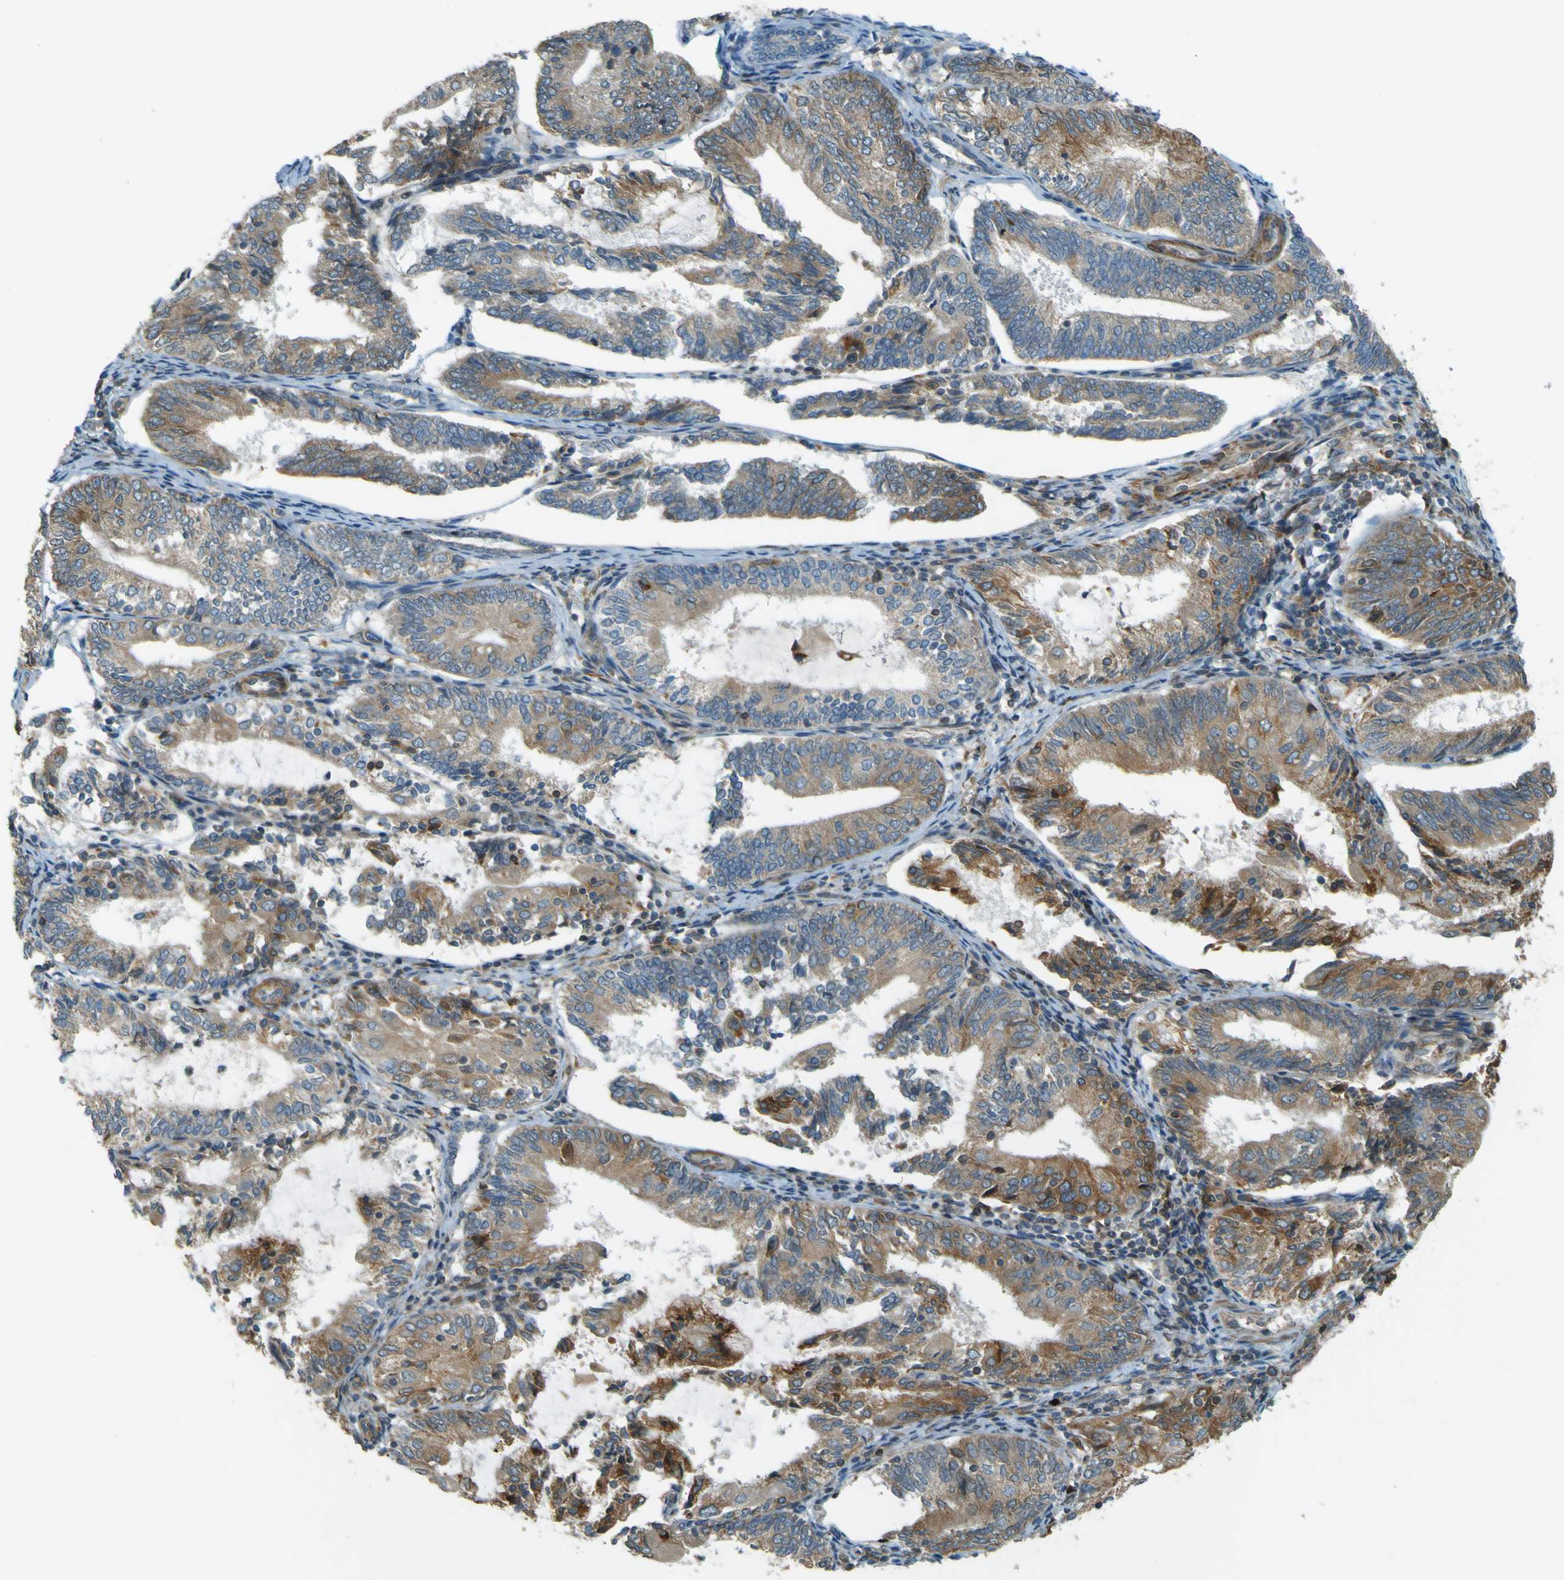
{"staining": {"intensity": "moderate", "quantity": ">75%", "location": "cytoplasmic/membranous"}, "tissue": "endometrial cancer", "cell_type": "Tumor cells", "image_type": "cancer", "snomed": [{"axis": "morphology", "description": "Adenocarcinoma, NOS"}, {"axis": "topography", "description": "Endometrium"}], "caption": "An immunohistochemistry histopathology image of neoplastic tissue is shown. Protein staining in brown labels moderate cytoplasmic/membranous positivity in adenocarcinoma (endometrial) within tumor cells.", "gene": "LPCAT1", "patient": {"sex": "female", "age": 81}}